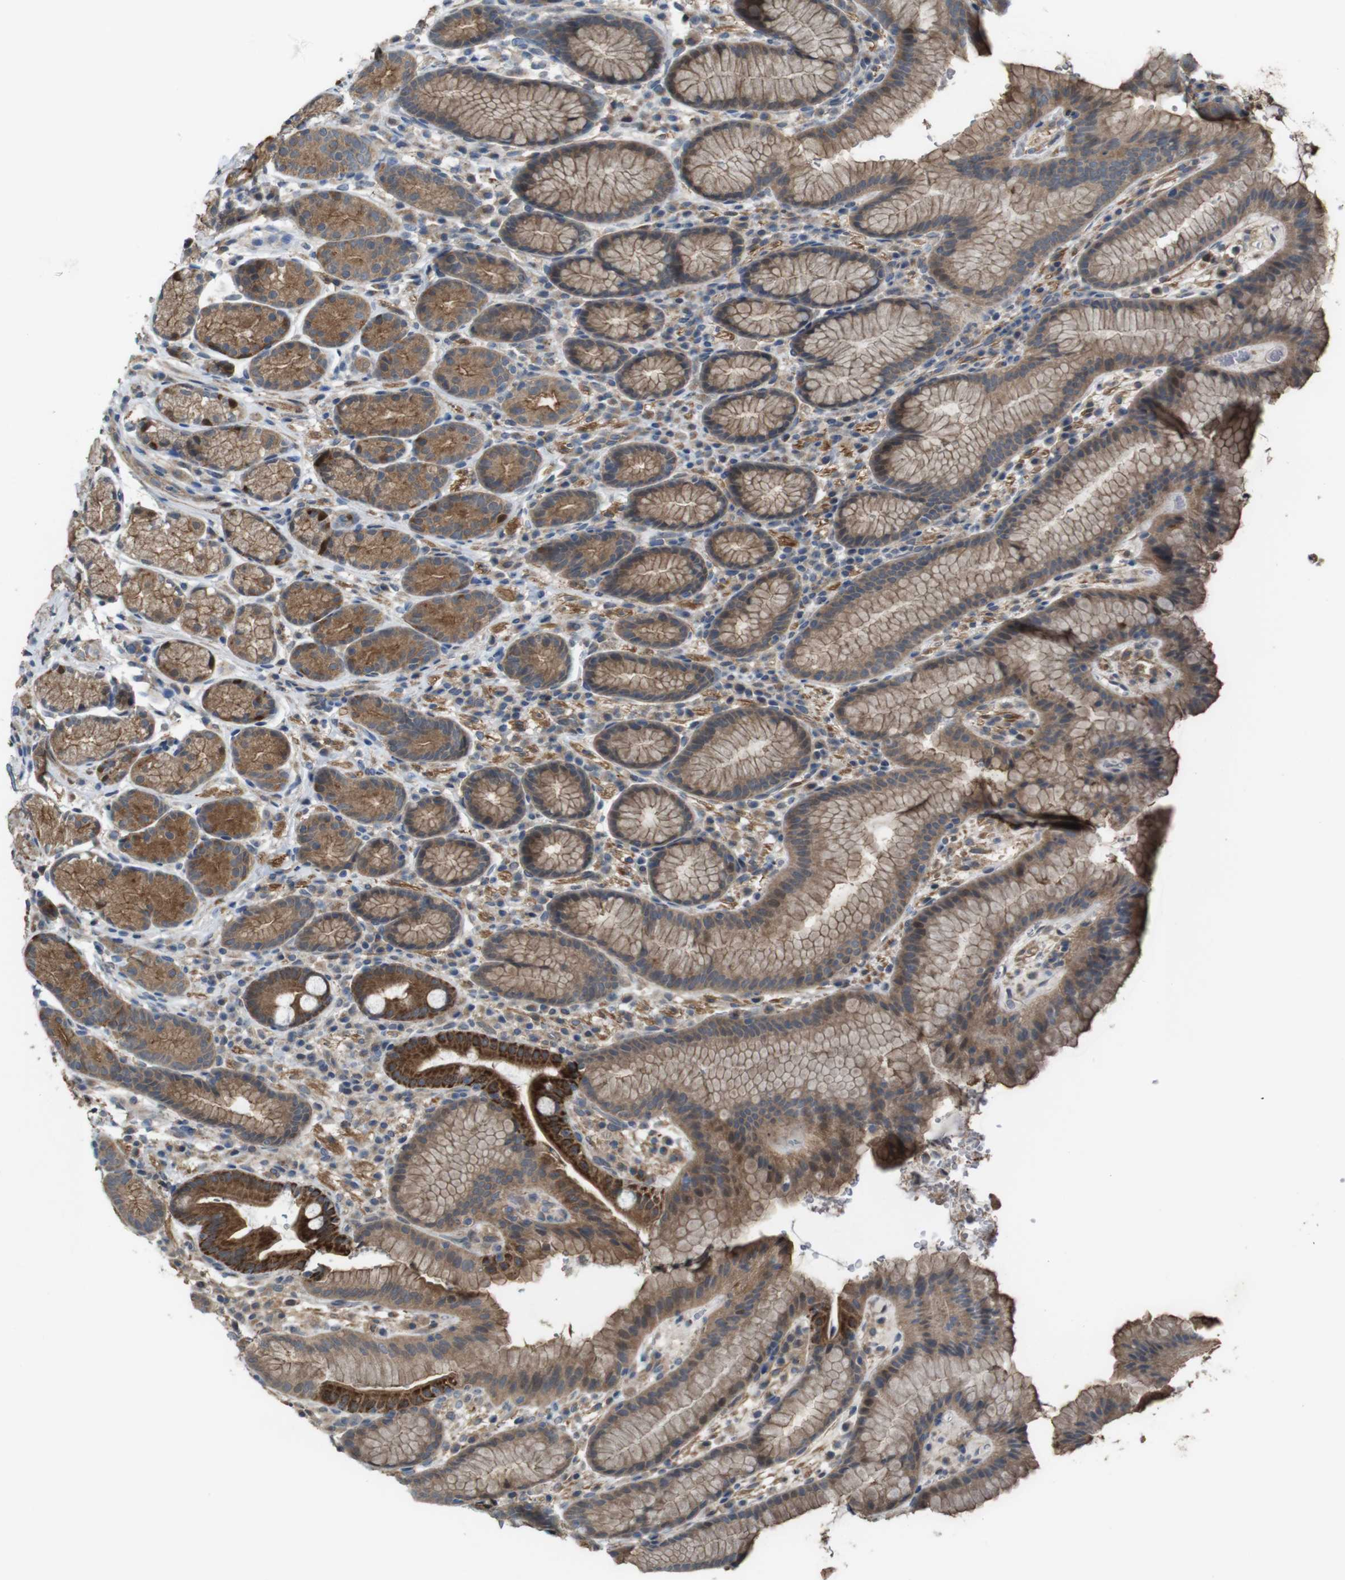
{"staining": {"intensity": "strong", "quantity": ">75%", "location": "cytoplasmic/membranous"}, "tissue": "stomach", "cell_type": "Glandular cells", "image_type": "normal", "snomed": [{"axis": "morphology", "description": "Normal tissue, NOS"}, {"axis": "topography", "description": "Stomach, lower"}], "caption": "Immunohistochemical staining of benign human stomach demonstrates high levels of strong cytoplasmic/membranous expression in about >75% of glandular cells. (DAB (3,3'-diaminobenzidine) = brown stain, brightfield microscopy at high magnification).", "gene": "CDC34", "patient": {"sex": "male", "age": 52}}